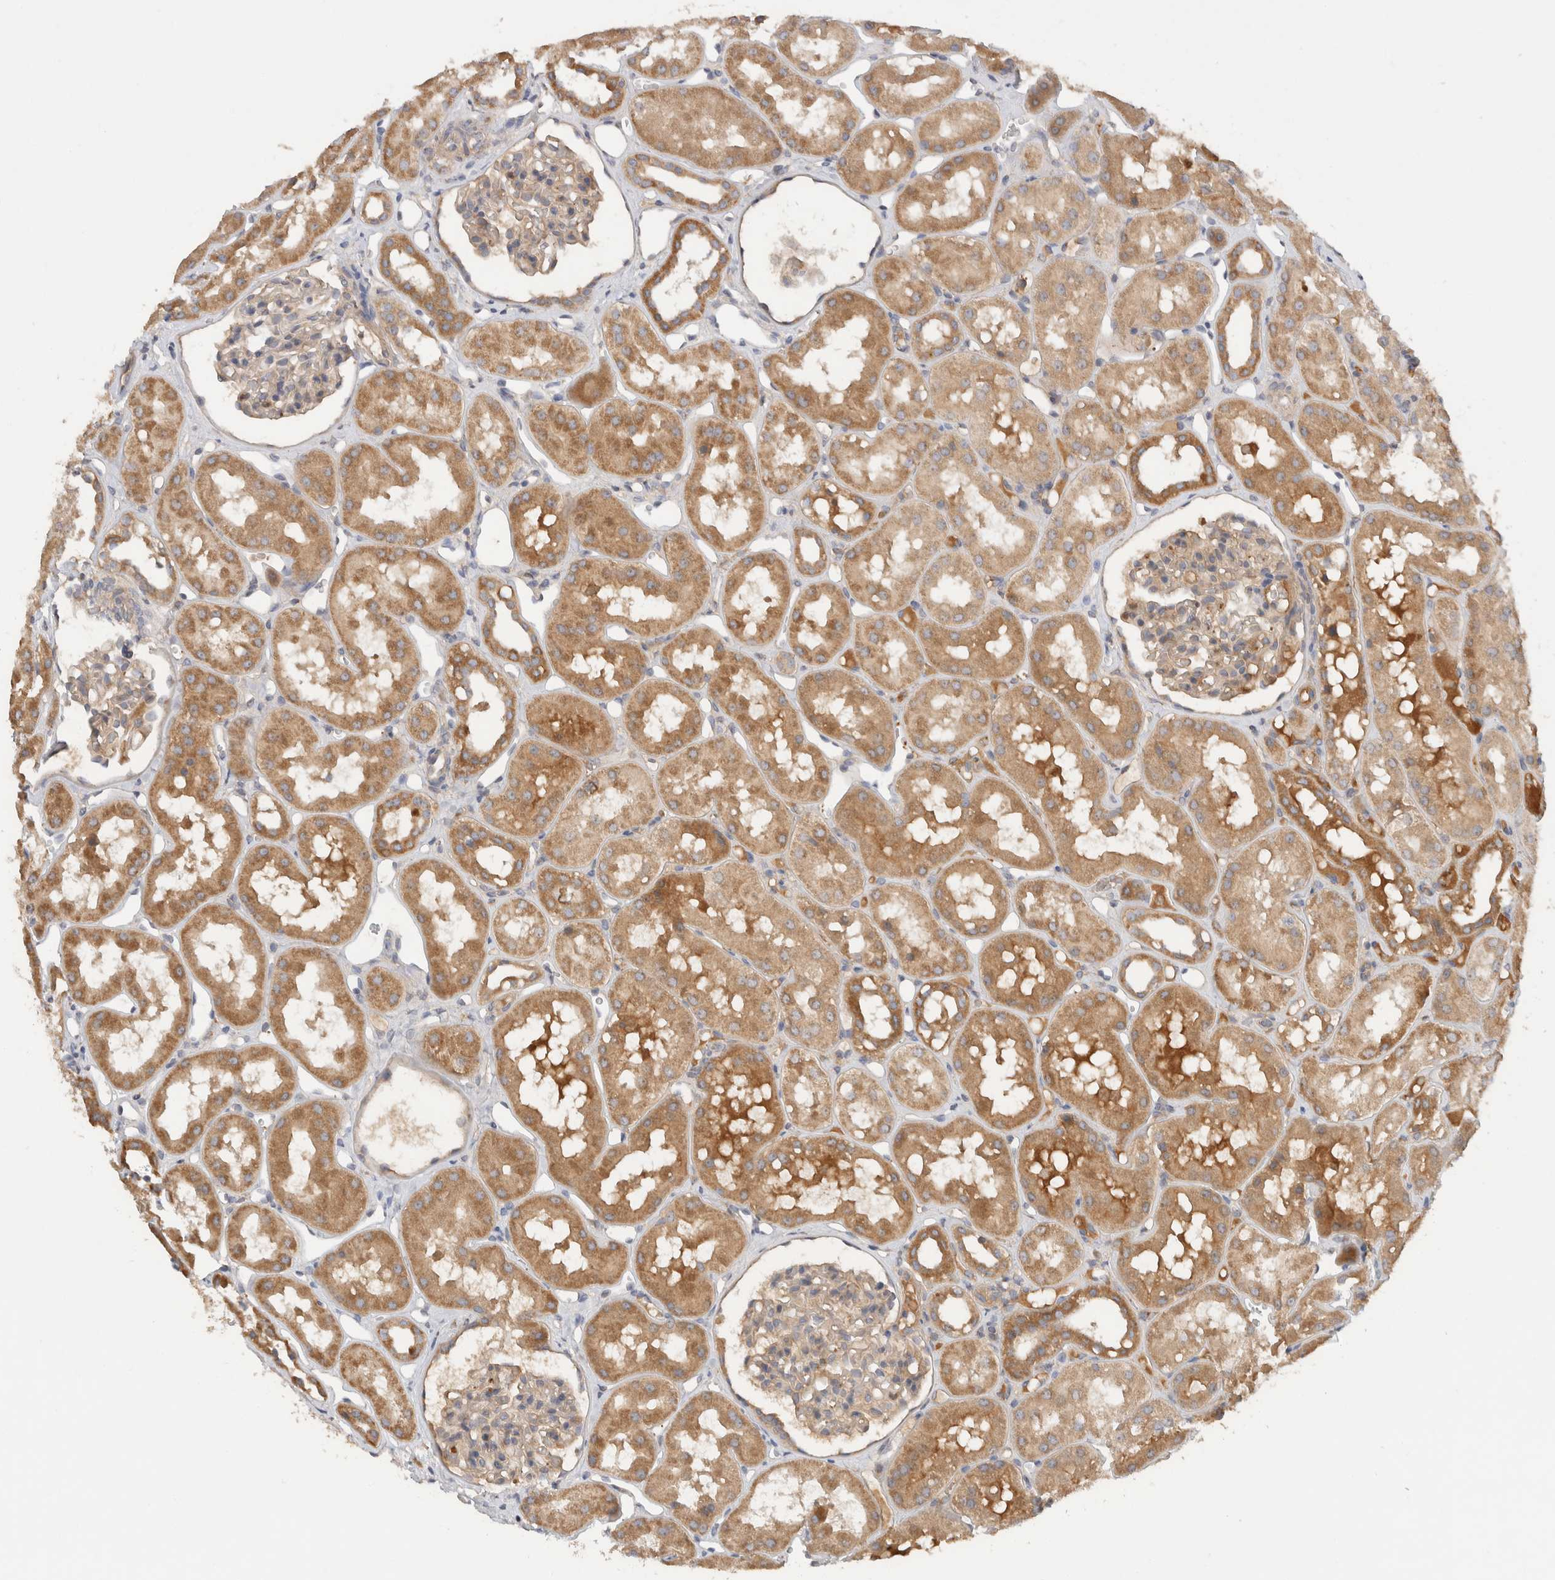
{"staining": {"intensity": "weak", "quantity": "<25%", "location": "cytoplasmic/membranous"}, "tissue": "kidney", "cell_type": "Cells in glomeruli", "image_type": "normal", "snomed": [{"axis": "morphology", "description": "Normal tissue, NOS"}, {"axis": "topography", "description": "Kidney"}], "caption": "The immunohistochemistry image has no significant positivity in cells in glomeruli of kidney.", "gene": "C8orf44", "patient": {"sex": "male", "age": 16}}